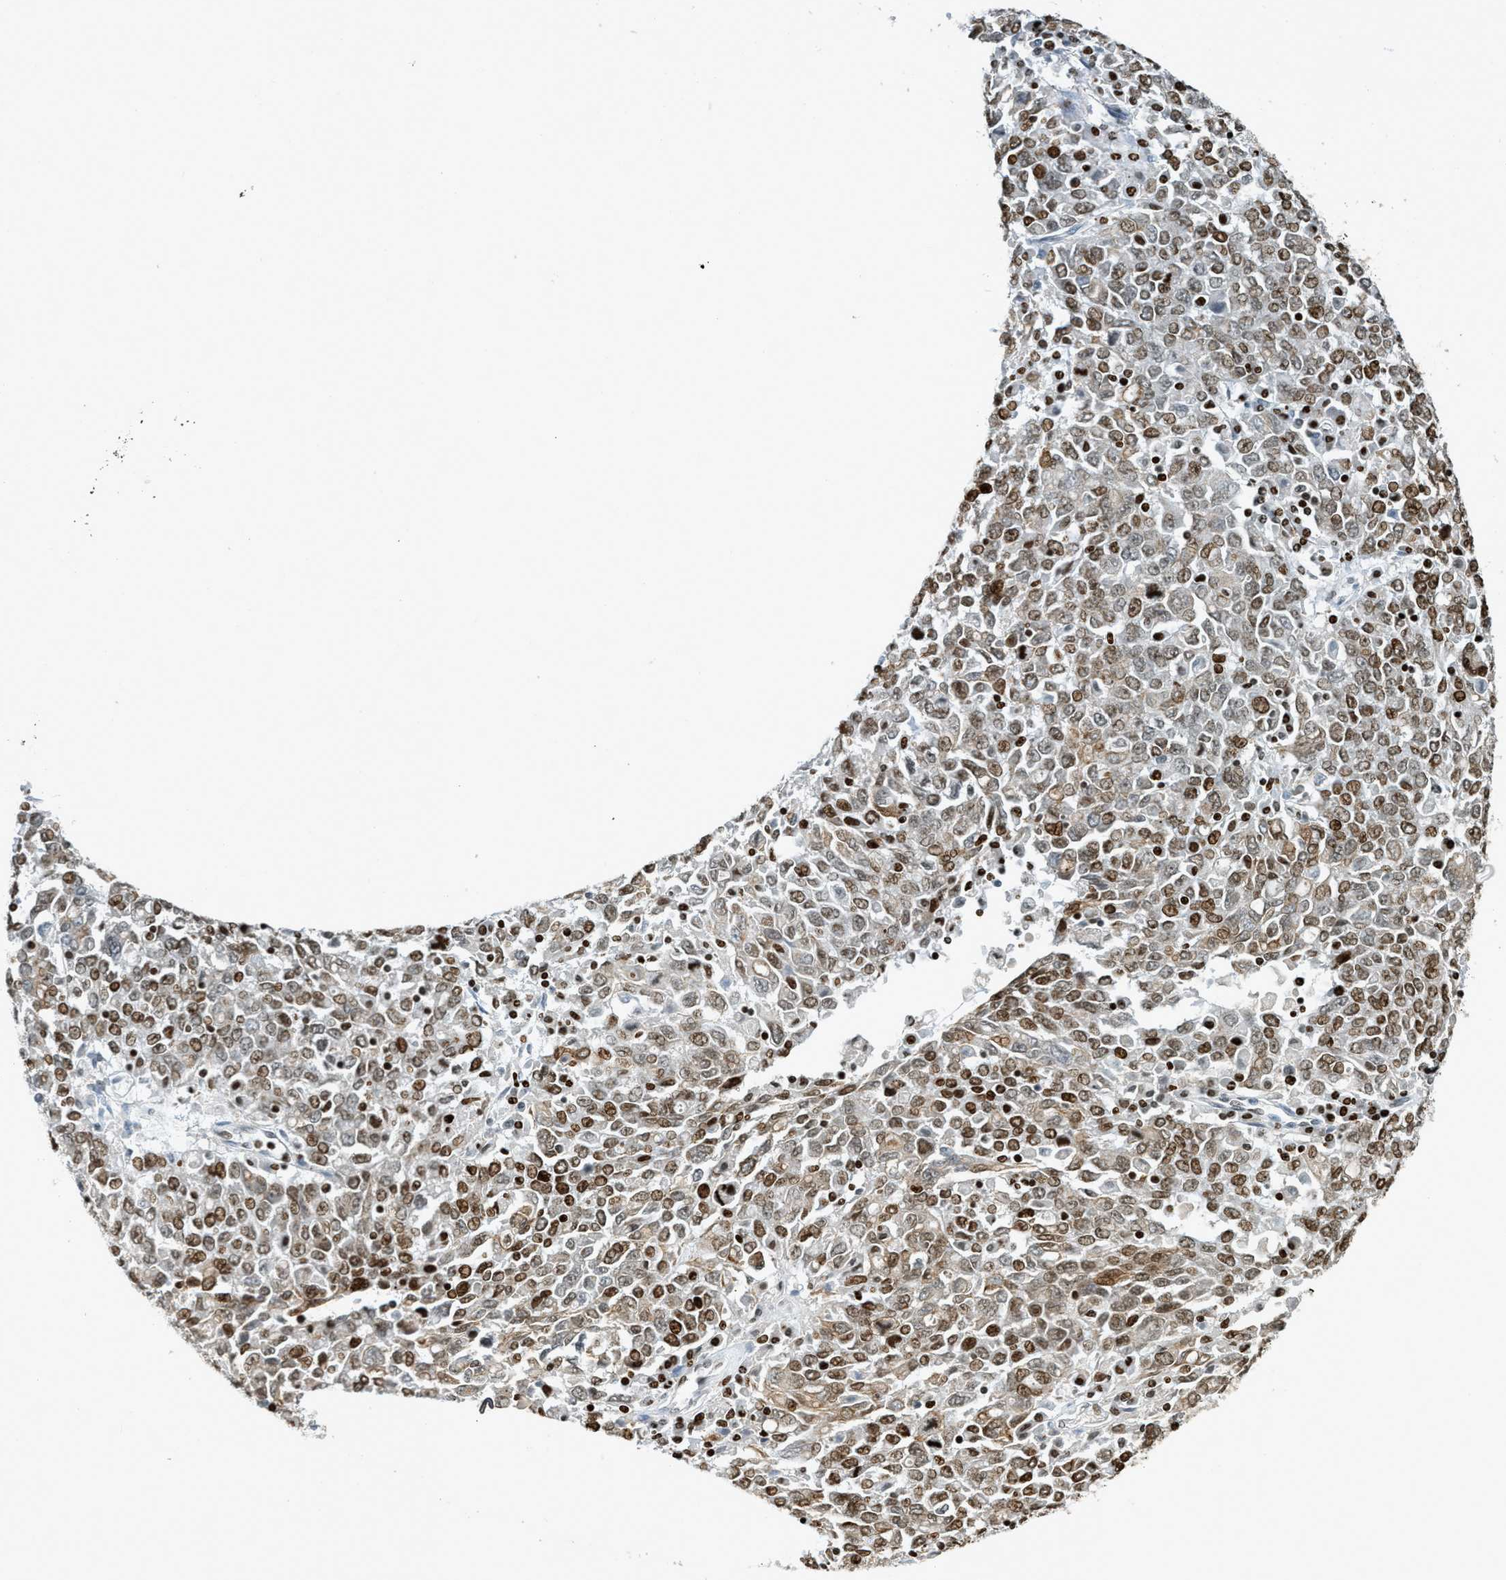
{"staining": {"intensity": "moderate", "quantity": ">75%", "location": "nuclear"}, "tissue": "ovarian cancer", "cell_type": "Tumor cells", "image_type": "cancer", "snomed": [{"axis": "morphology", "description": "Carcinoma, endometroid"}, {"axis": "topography", "description": "Ovary"}], "caption": "High-power microscopy captured an immunohistochemistry micrograph of ovarian cancer, revealing moderate nuclear staining in about >75% of tumor cells.", "gene": "SH3D19", "patient": {"sex": "female", "age": 62}}